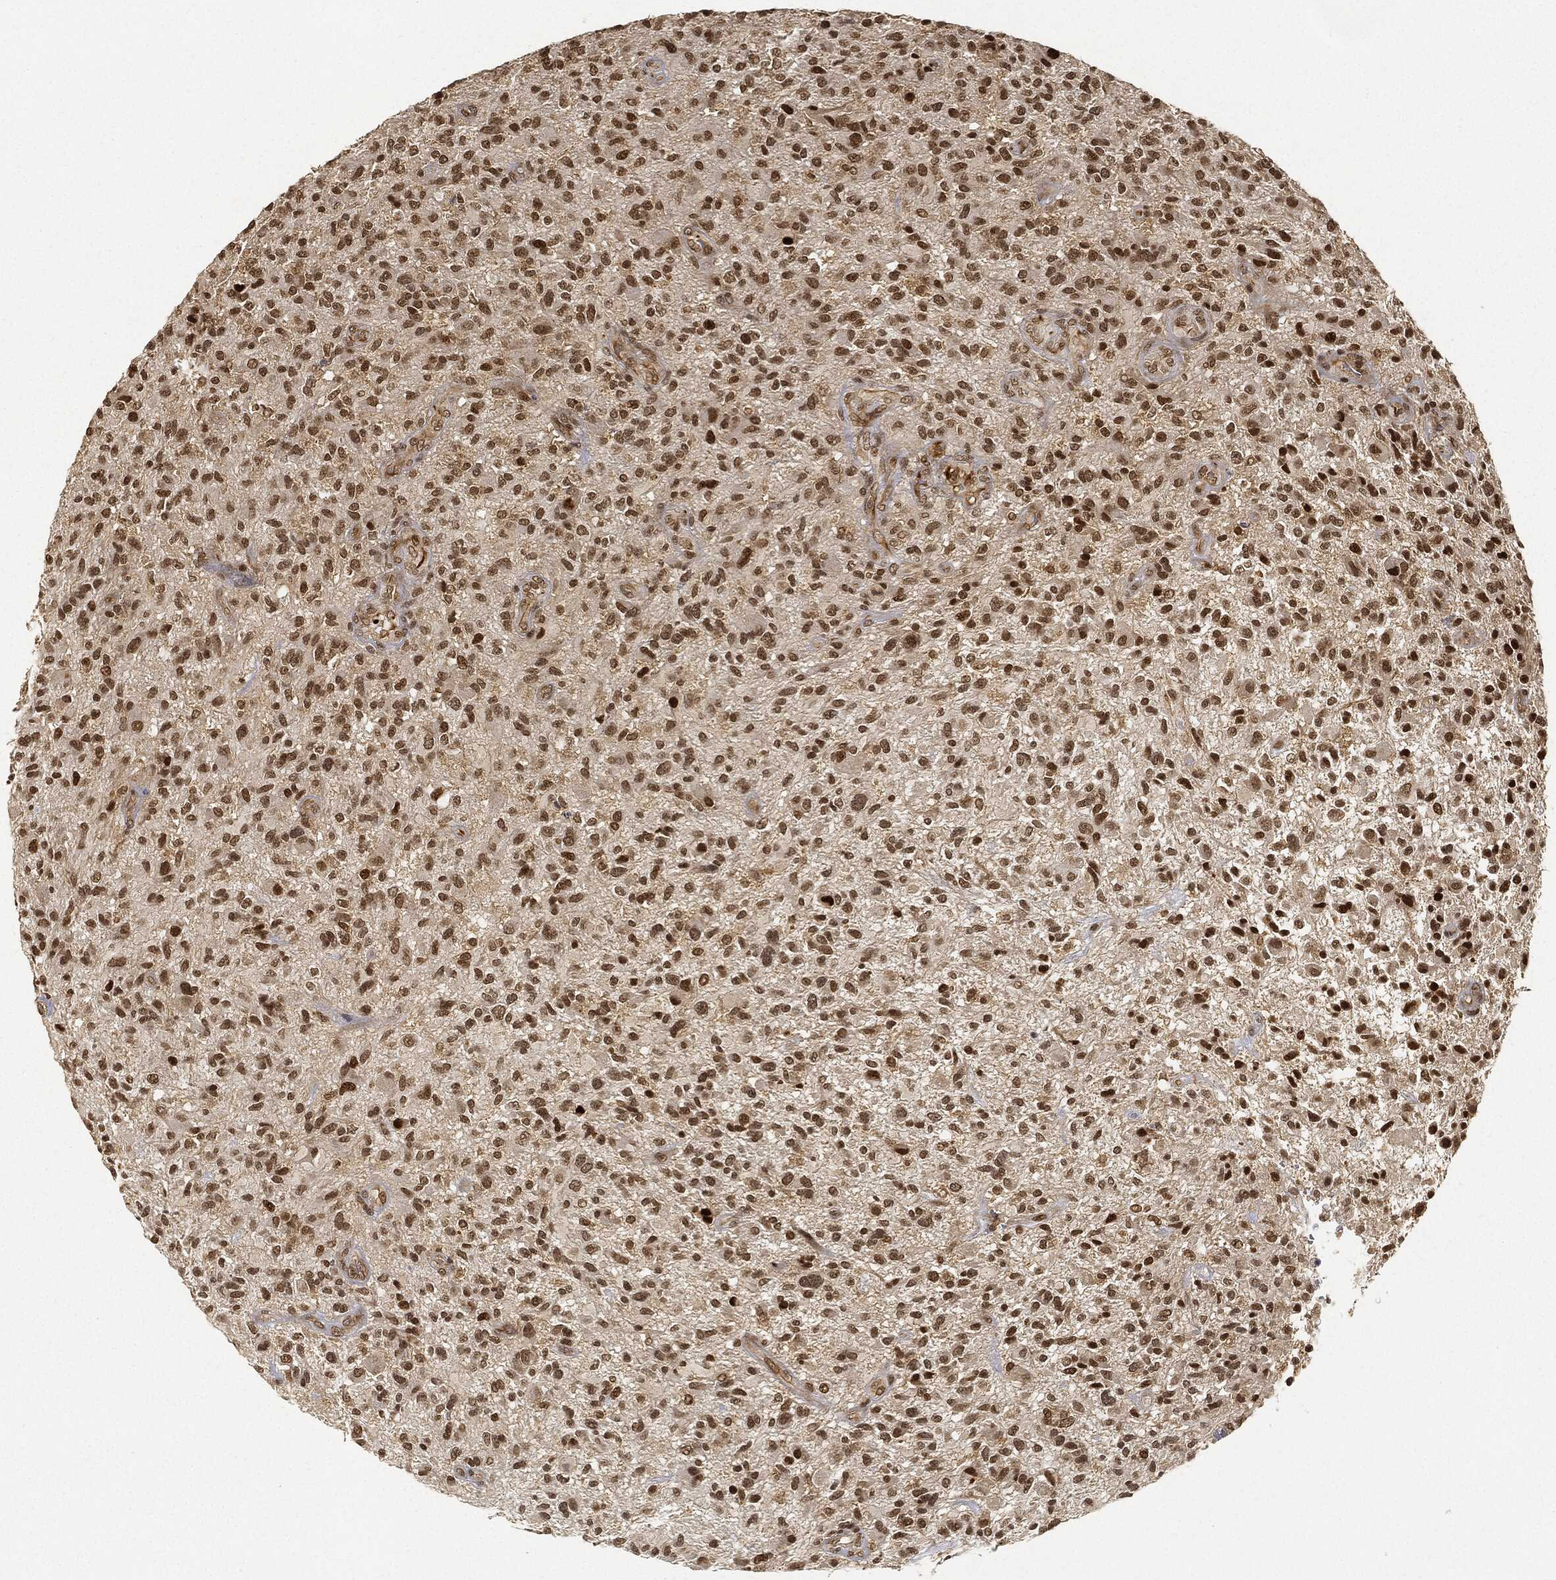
{"staining": {"intensity": "strong", "quantity": "<25%", "location": "nuclear"}, "tissue": "glioma", "cell_type": "Tumor cells", "image_type": "cancer", "snomed": [{"axis": "morphology", "description": "Glioma, malignant, High grade"}, {"axis": "topography", "description": "Brain"}], "caption": "Protein staining demonstrates strong nuclear positivity in approximately <25% of tumor cells in high-grade glioma (malignant).", "gene": "CIB1", "patient": {"sex": "male", "age": 47}}